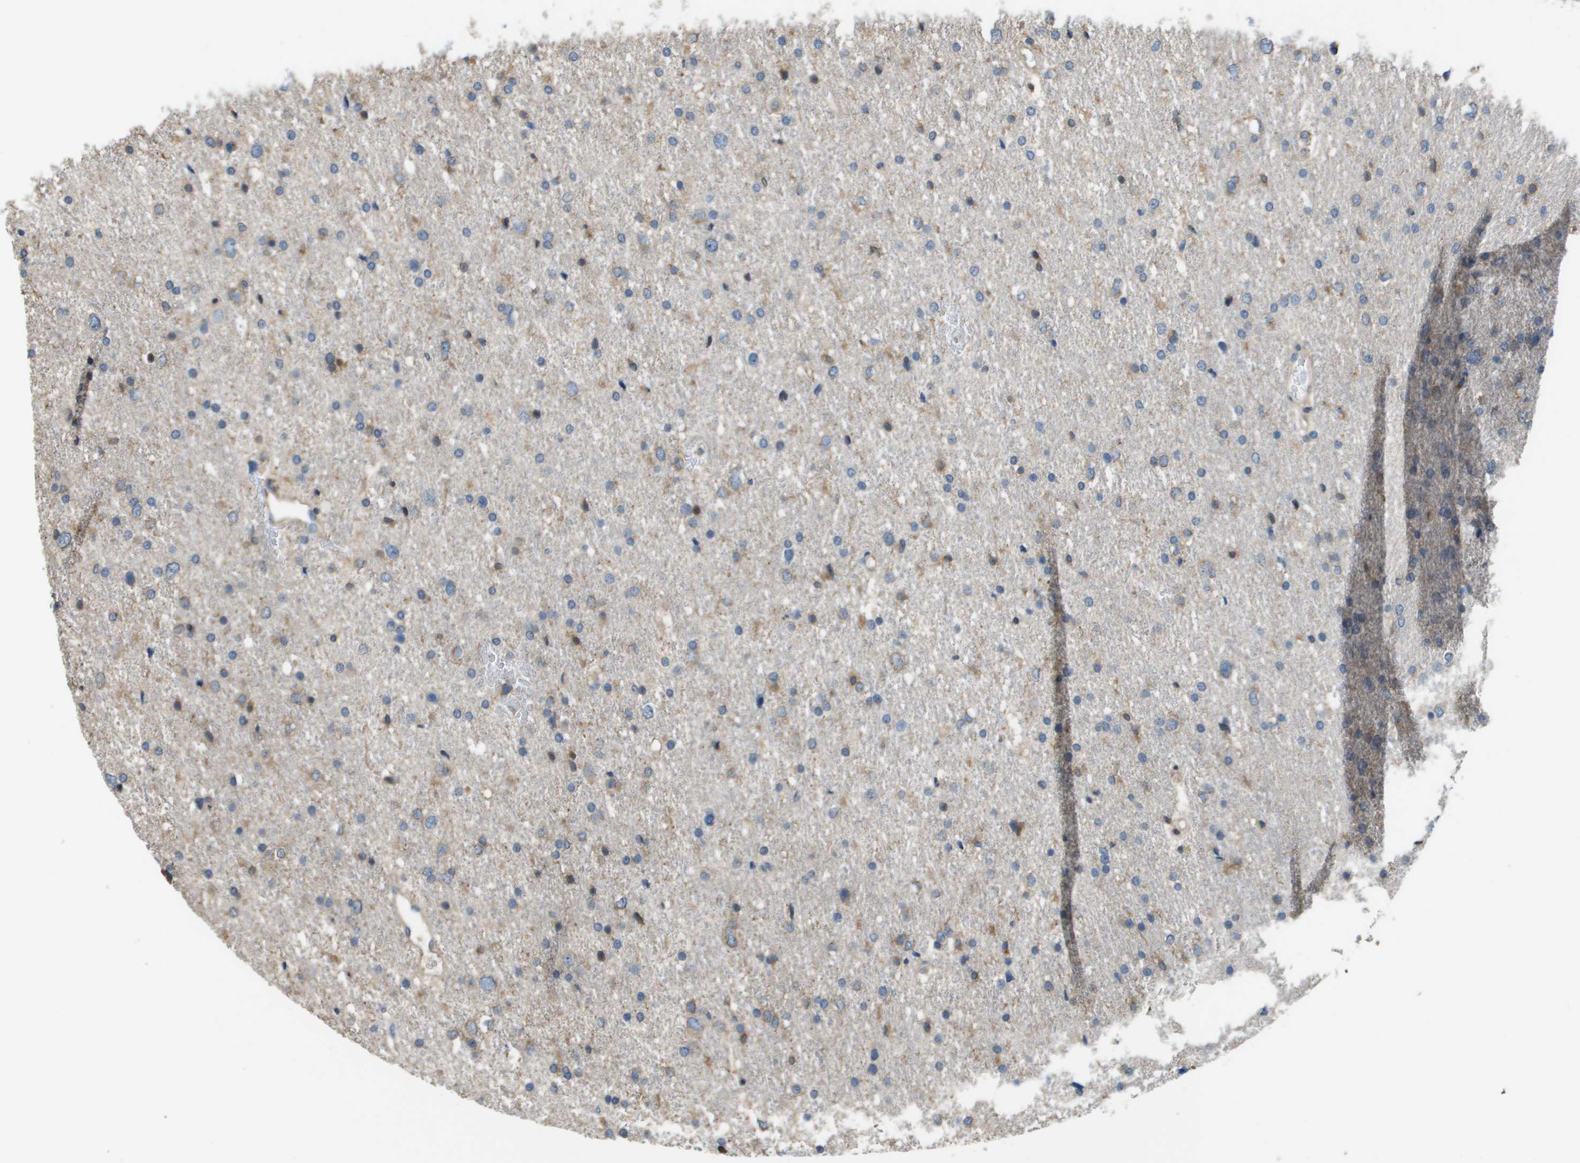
{"staining": {"intensity": "weak", "quantity": "25%-75%", "location": "cytoplasmic/membranous"}, "tissue": "glioma", "cell_type": "Tumor cells", "image_type": "cancer", "snomed": [{"axis": "morphology", "description": "Glioma, malignant, Low grade"}, {"axis": "topography", "description": "Brain"}], "caption": "Low-grade glioma (malignant) stained with IHC displays weak cytoplasmic/membranous positivity in about 25%-75% of tumor cells.", "gene": "SAMSN1", "patient": {"sex": "female", "age": 37}}